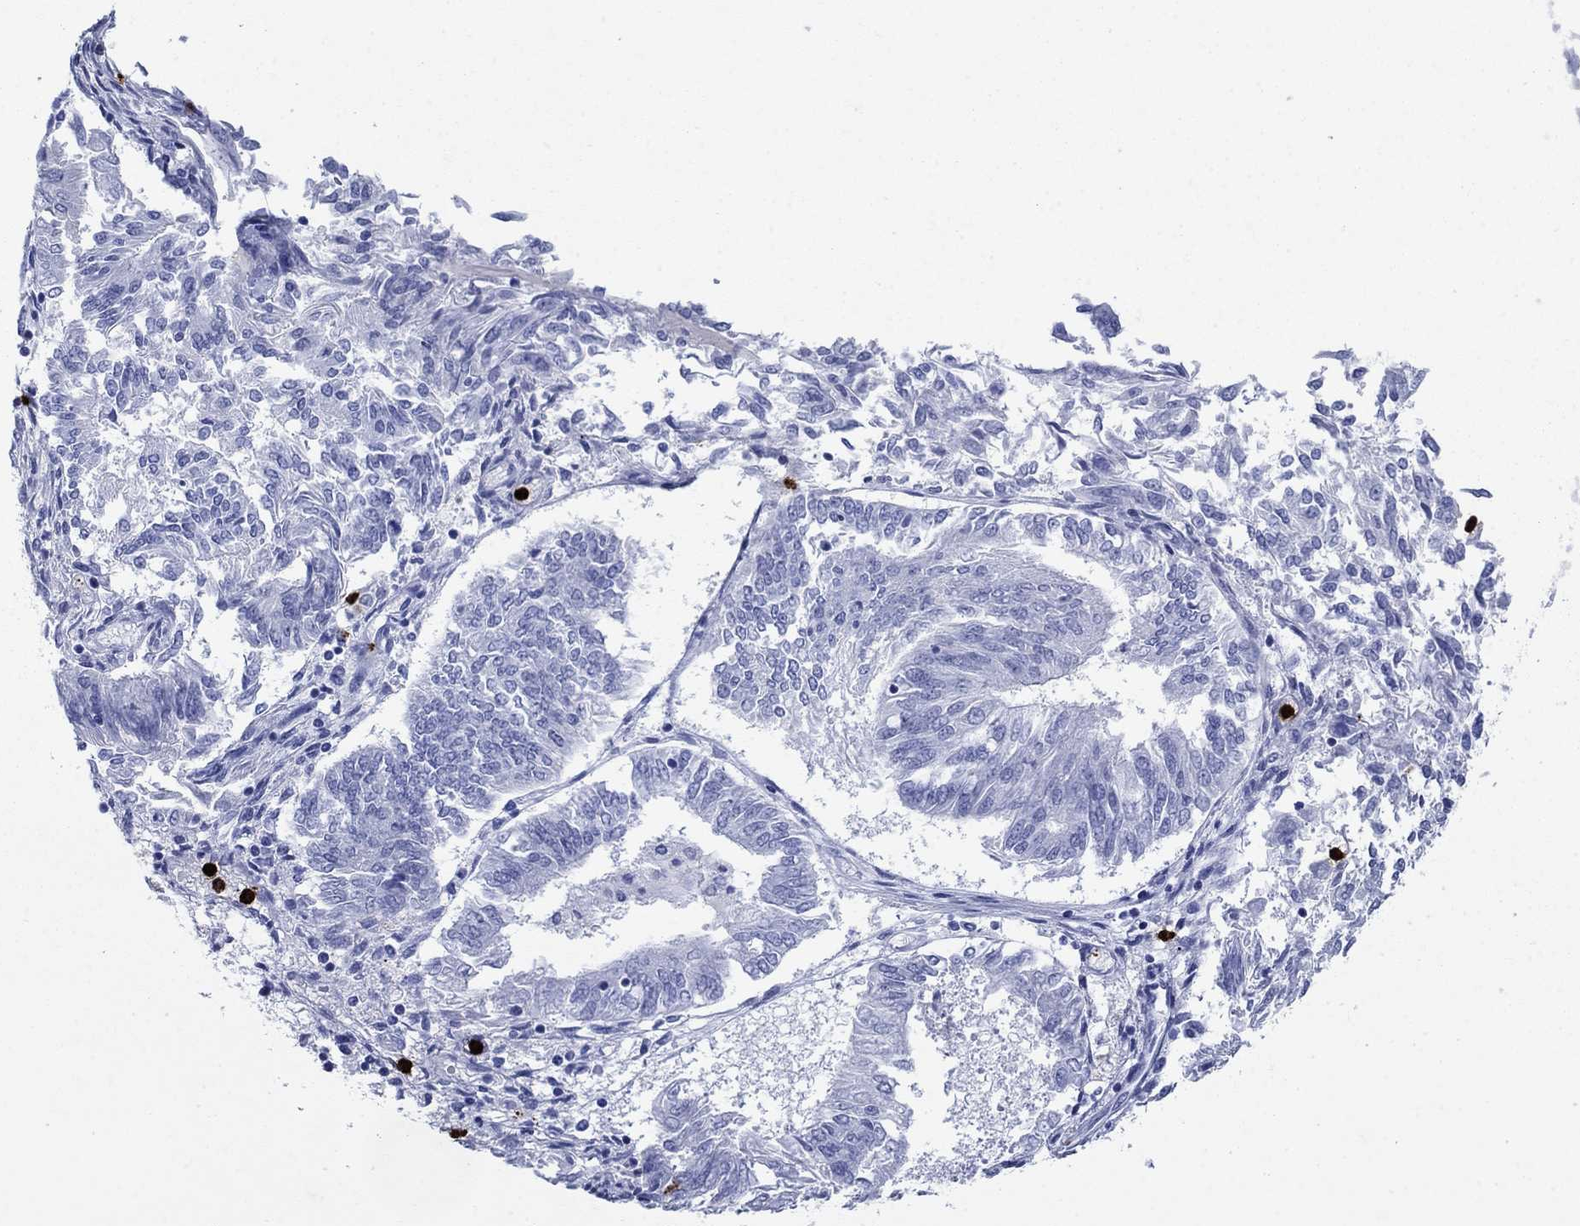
{"staining": {"intensity": "negative", "quantity": "none", "location": "none"}, "tissue": "endometrial cancer", "cell_type": "Tumor cells", "image_type": "cancer", "snomed": [{"axis": "morphology", "description": "Adenocarcinoma, NOS"}, {"axis": "topography", "description": "Endometrium"}], "caption": "High magnification brightfield microscopy of adenocarcinoma (endometrial) stained with DAB (3,3'-diaminobenzidine) (brown) and counterstained with hematoxylin (blue): tumor cells show no significant staining.", "gene": "AZU1", "patient": {"sex": "female", "age": 58}}